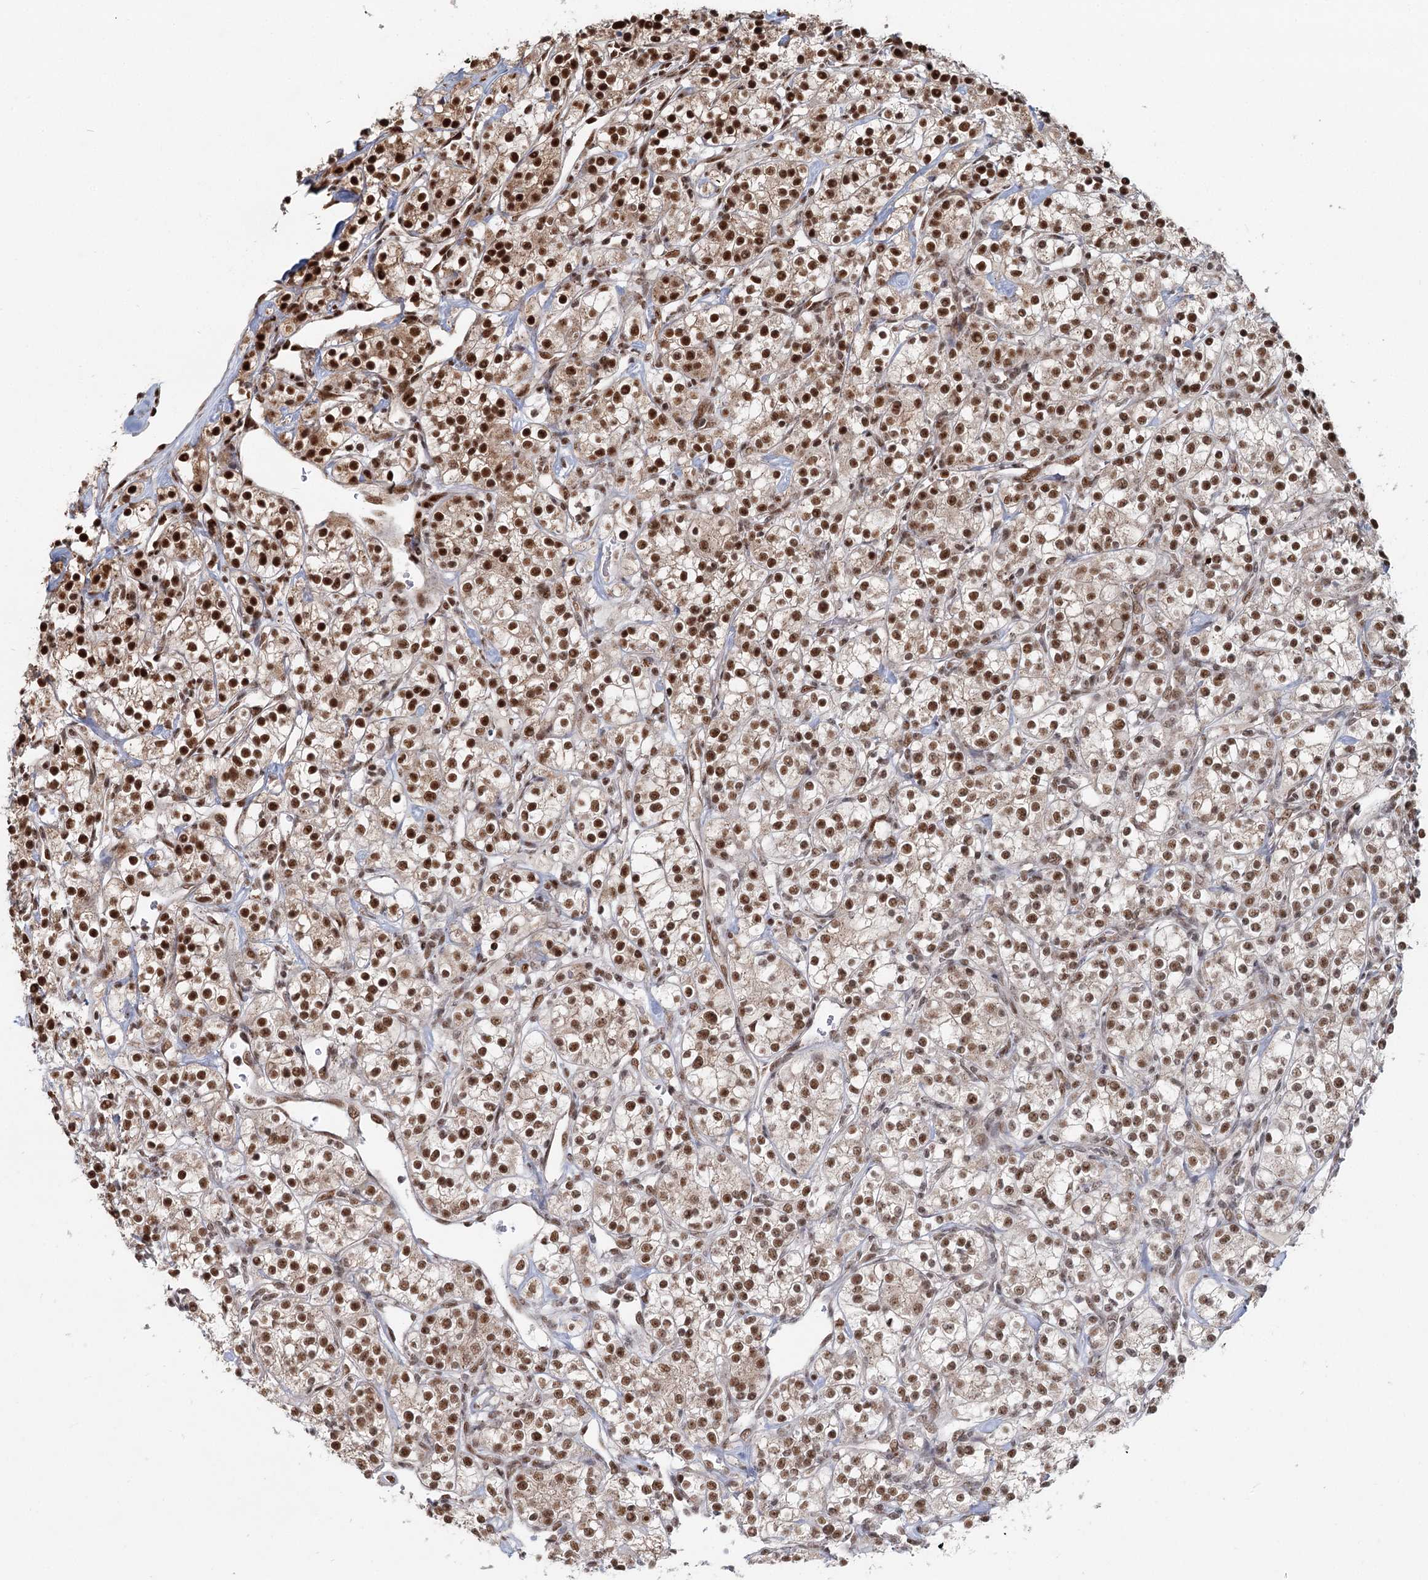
{"staining": {"intensity": "strong", "quantity": ">75%", "location": "nuclear"}, "tissue": "renal cancer", "cell_type": "Tumor cells", "image_type": "cancer", "snomed": [{"axis": "morphology", "description": "Adenocarcinoma, NOS"}, {"axis": "topography", "description": "Kidney"}], "caption": "Brown immunohistochemical staining in human adenocarcinoma (renal) reveals strong nuclear expression in approximately >75% of tumor cells.", "gene": "GPALPP1", "patient": {"sex": "male", "age": 77}}